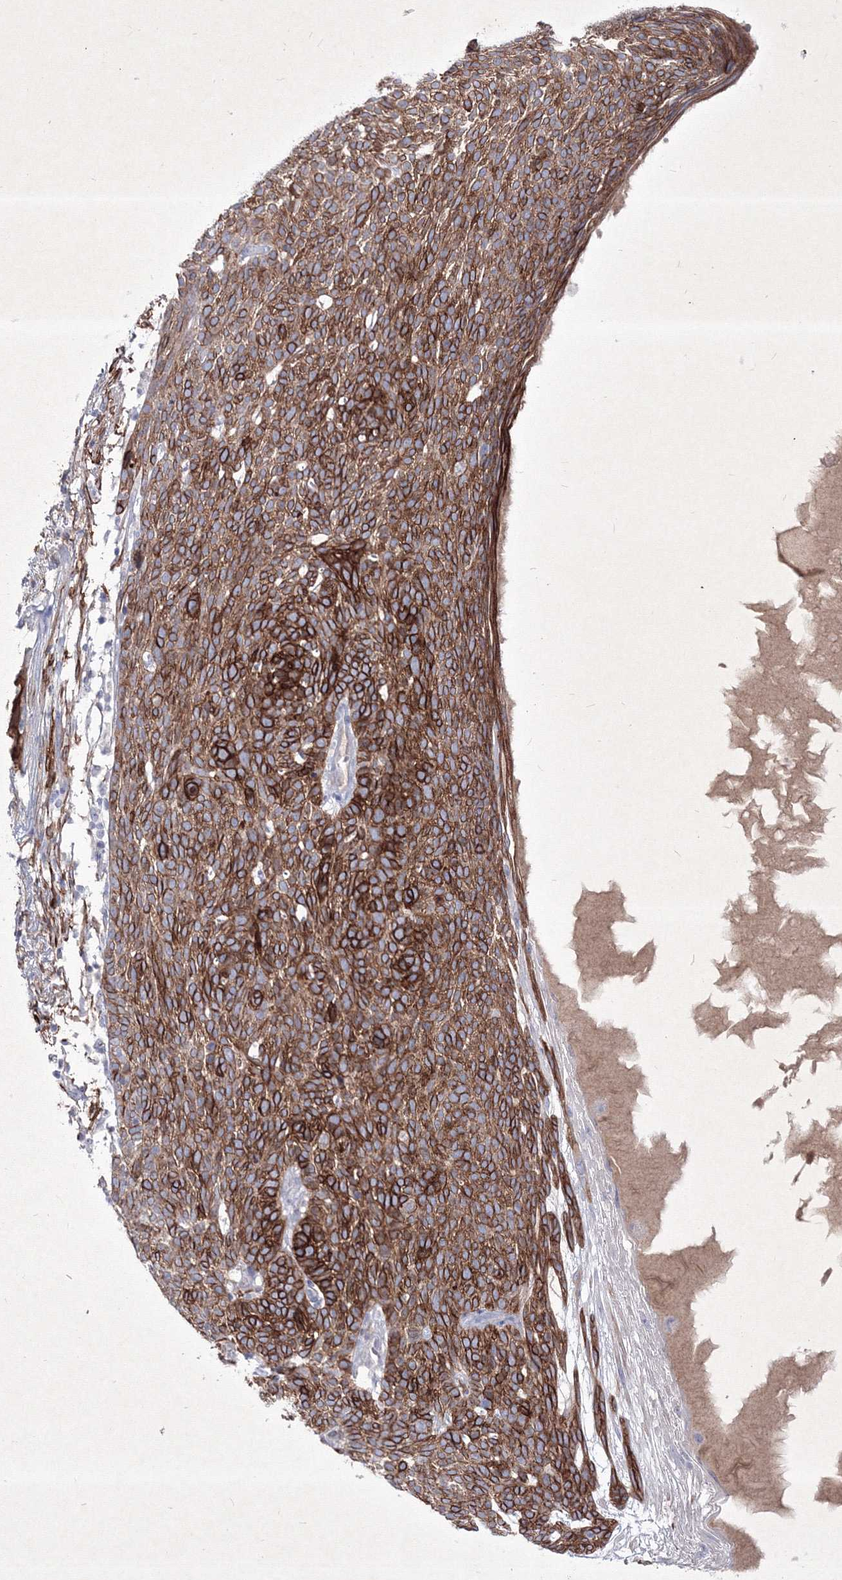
{"staining": {"intensity": "strong", "quantity": ">75%", "location": "cytoplasmic/membranous"}, "tissue": "skin cancer", "cell_type": "Tumor cells", "image_type": "cancer", "snomed": [{"axis": "morphology", "description": "Squamous cell carcinoma, NOS"}, {"axis": "topography", "description": "Skin"}], "caption": "A photomicrograph of human skin cancer (squamous cell carcinoma) stained for a protein exhibits strong cytoplasmic/membranous brown staining in tumor cells.", "gene": "TMEM139", "patient": {"sex": "female", "age": 90}}